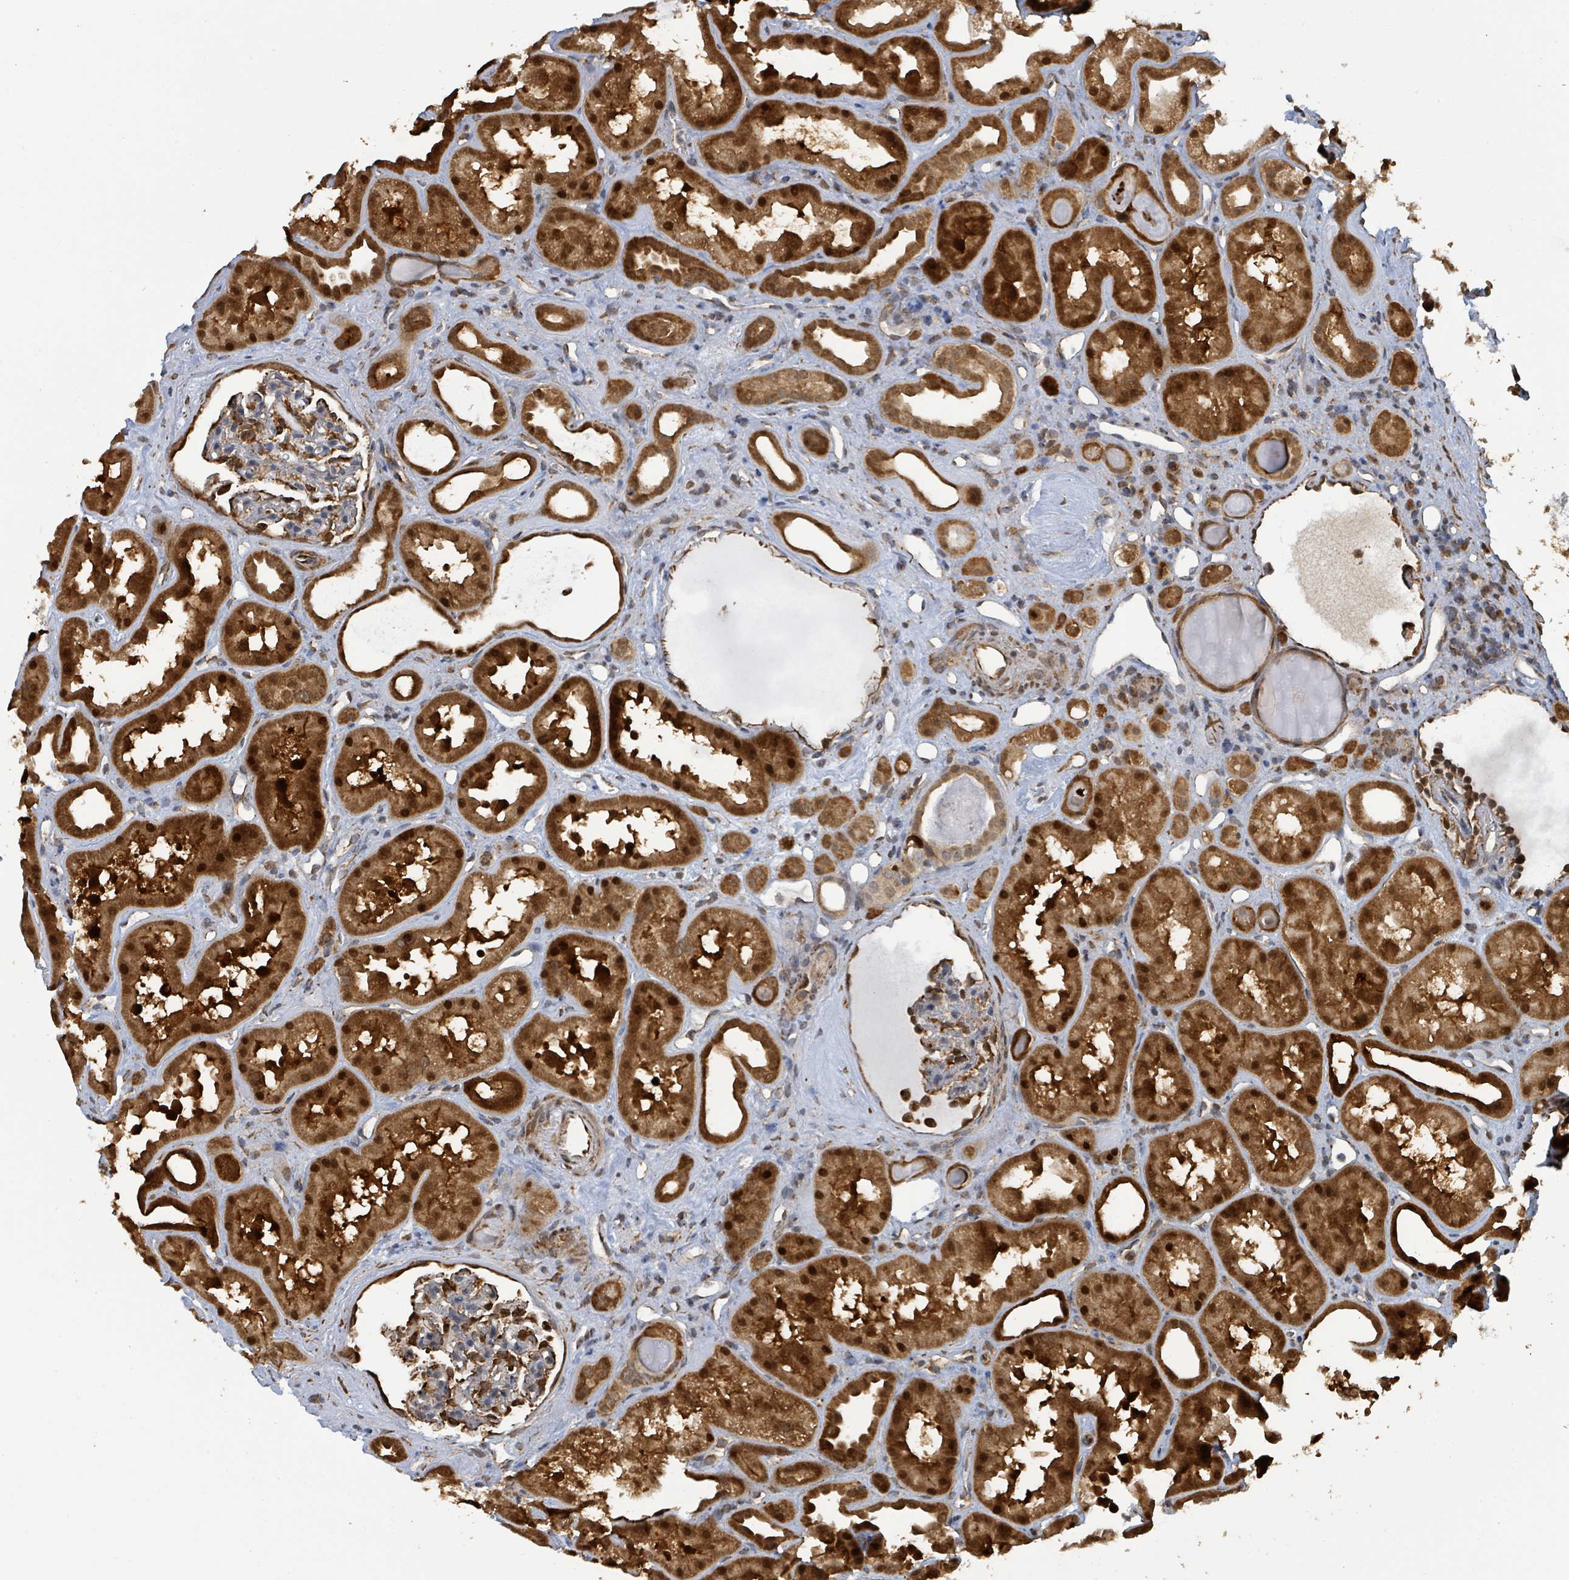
{"staining": {"intensity": "moderate", "quantity": "<25%", "location": "cytoplasmic/membranous,nuclear"}, "tissue": "kidney", "cell_type": "Cells in glomeruli", "image_type": "normal", "snomed": [{"axis": "morphology", "description": "Normal tissue, NOS"}, {"axis": "topography", "description": "Kidney"}], "caption": "About <25% of cells in glomeruli in unremarkable kidney demonstrate moderate cytoplasmic/membranous,nuclear protein expression as visualized by brown immunohistochemical staining.", "gene": "PSMB7", "patient": {"sex": "male", "age": 61}}